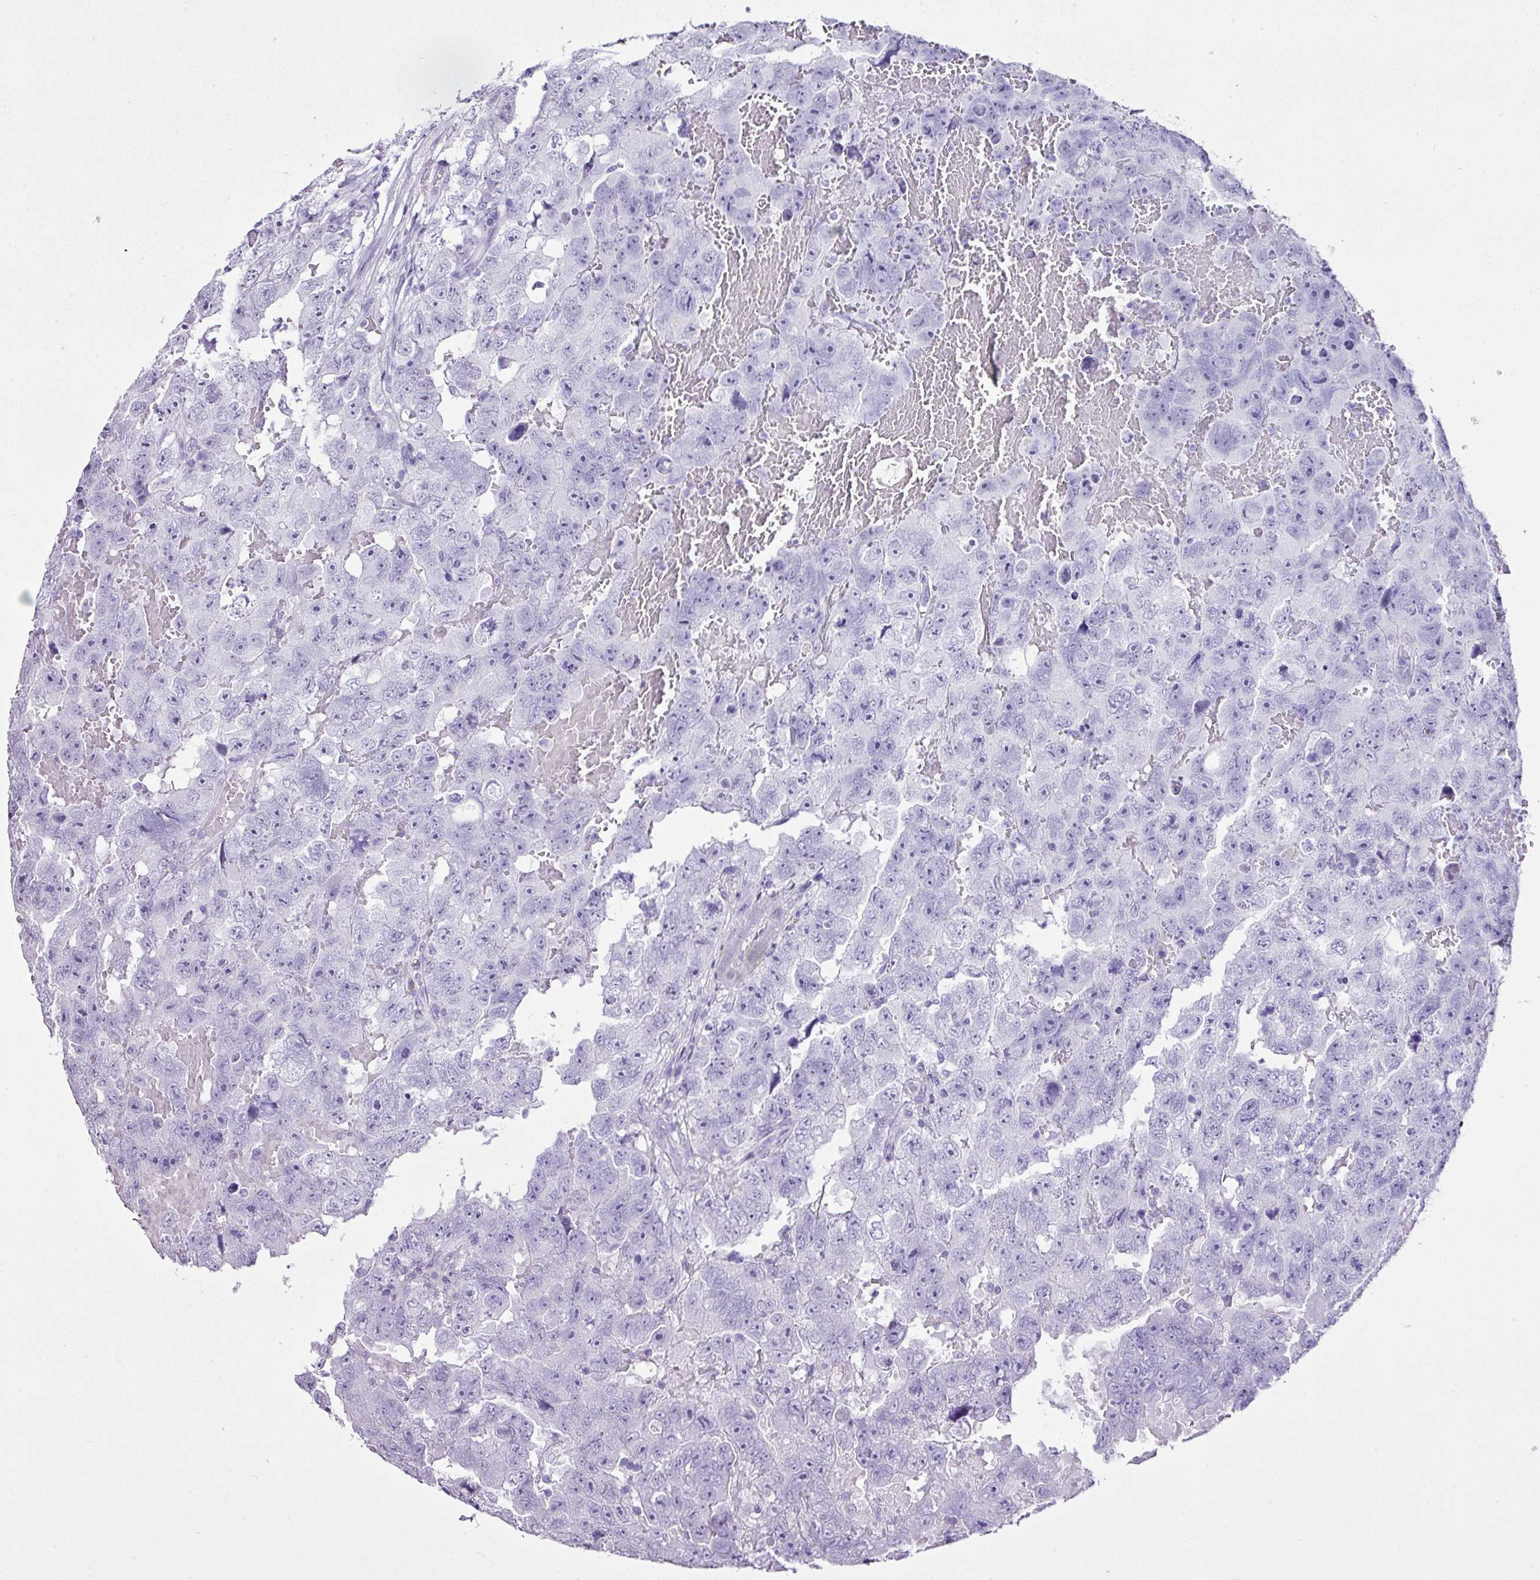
{"staining": {"intensity": "negative", "quantity": "none", "location": "none"}, "tissue": "testis cancer", "cell_type": "Tumor cells", "image_type": "cancer", "snomed": [{"axis": "morphology", "description": "Carcinoma, Embryonal, NOS"}, {"axis": "topography", "description": "Testis"}], "caption": "An image of testis cancer (embryonal carcinoma) stained for a protein exhibits no brown staining in tumor cells.", "gene": "PGR", "patient": {"sex": "male", "age": 45}}